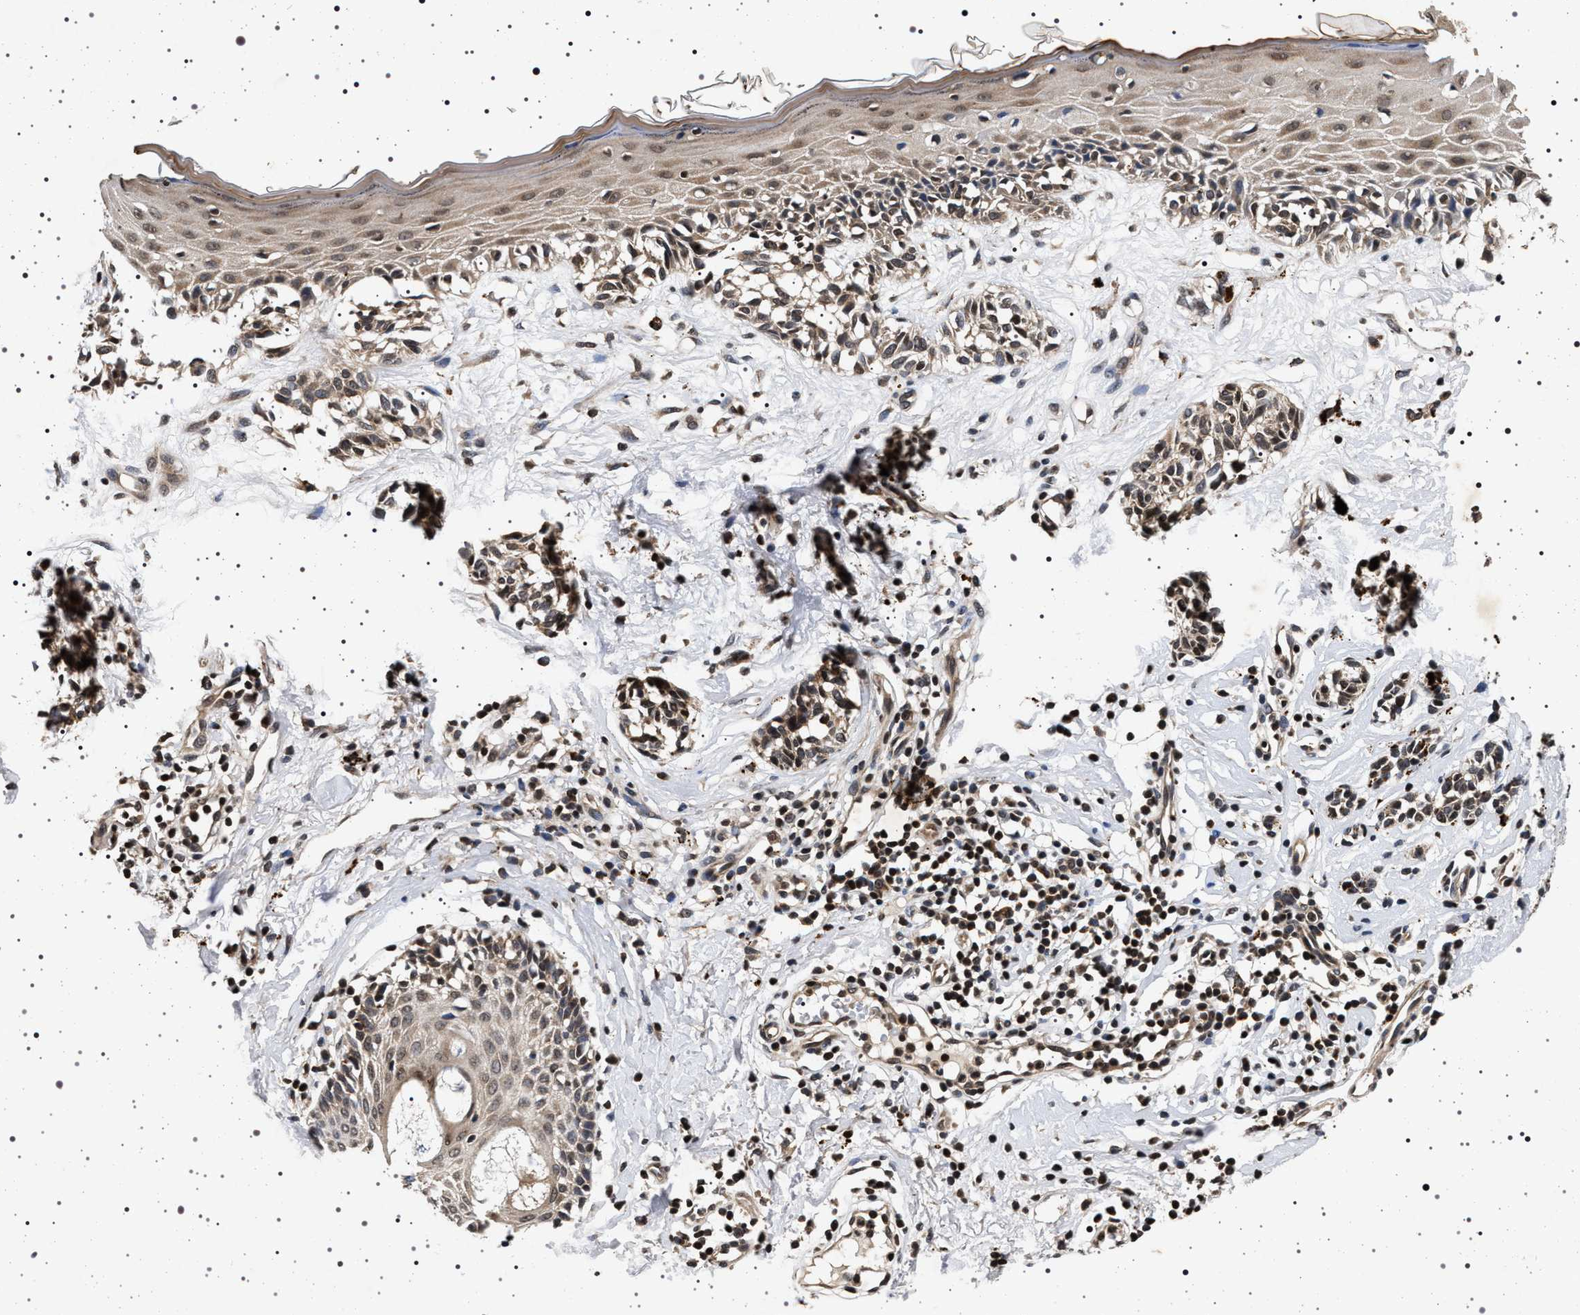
{"staining": {"intensity": "weak", "quantity": ">75%", "location": "cytoplasmic/membranous"}, "tissue": "melanoma", "cell_type": "Tumor cells", "image_type": "cancer", "snomed": [{"axis": "morphology", "description": "Malignant melanoma, NOS"}, {"axis": "topography", "description": "Skin"}], "caption": "Malignant melanoma stained with a brown dye demonstrates weak cytoplasmic/membranous positive staining in about >75% of tumor cells.", "gene": "CDKN1B", "patient": {"sex": "male", "age": 64}}